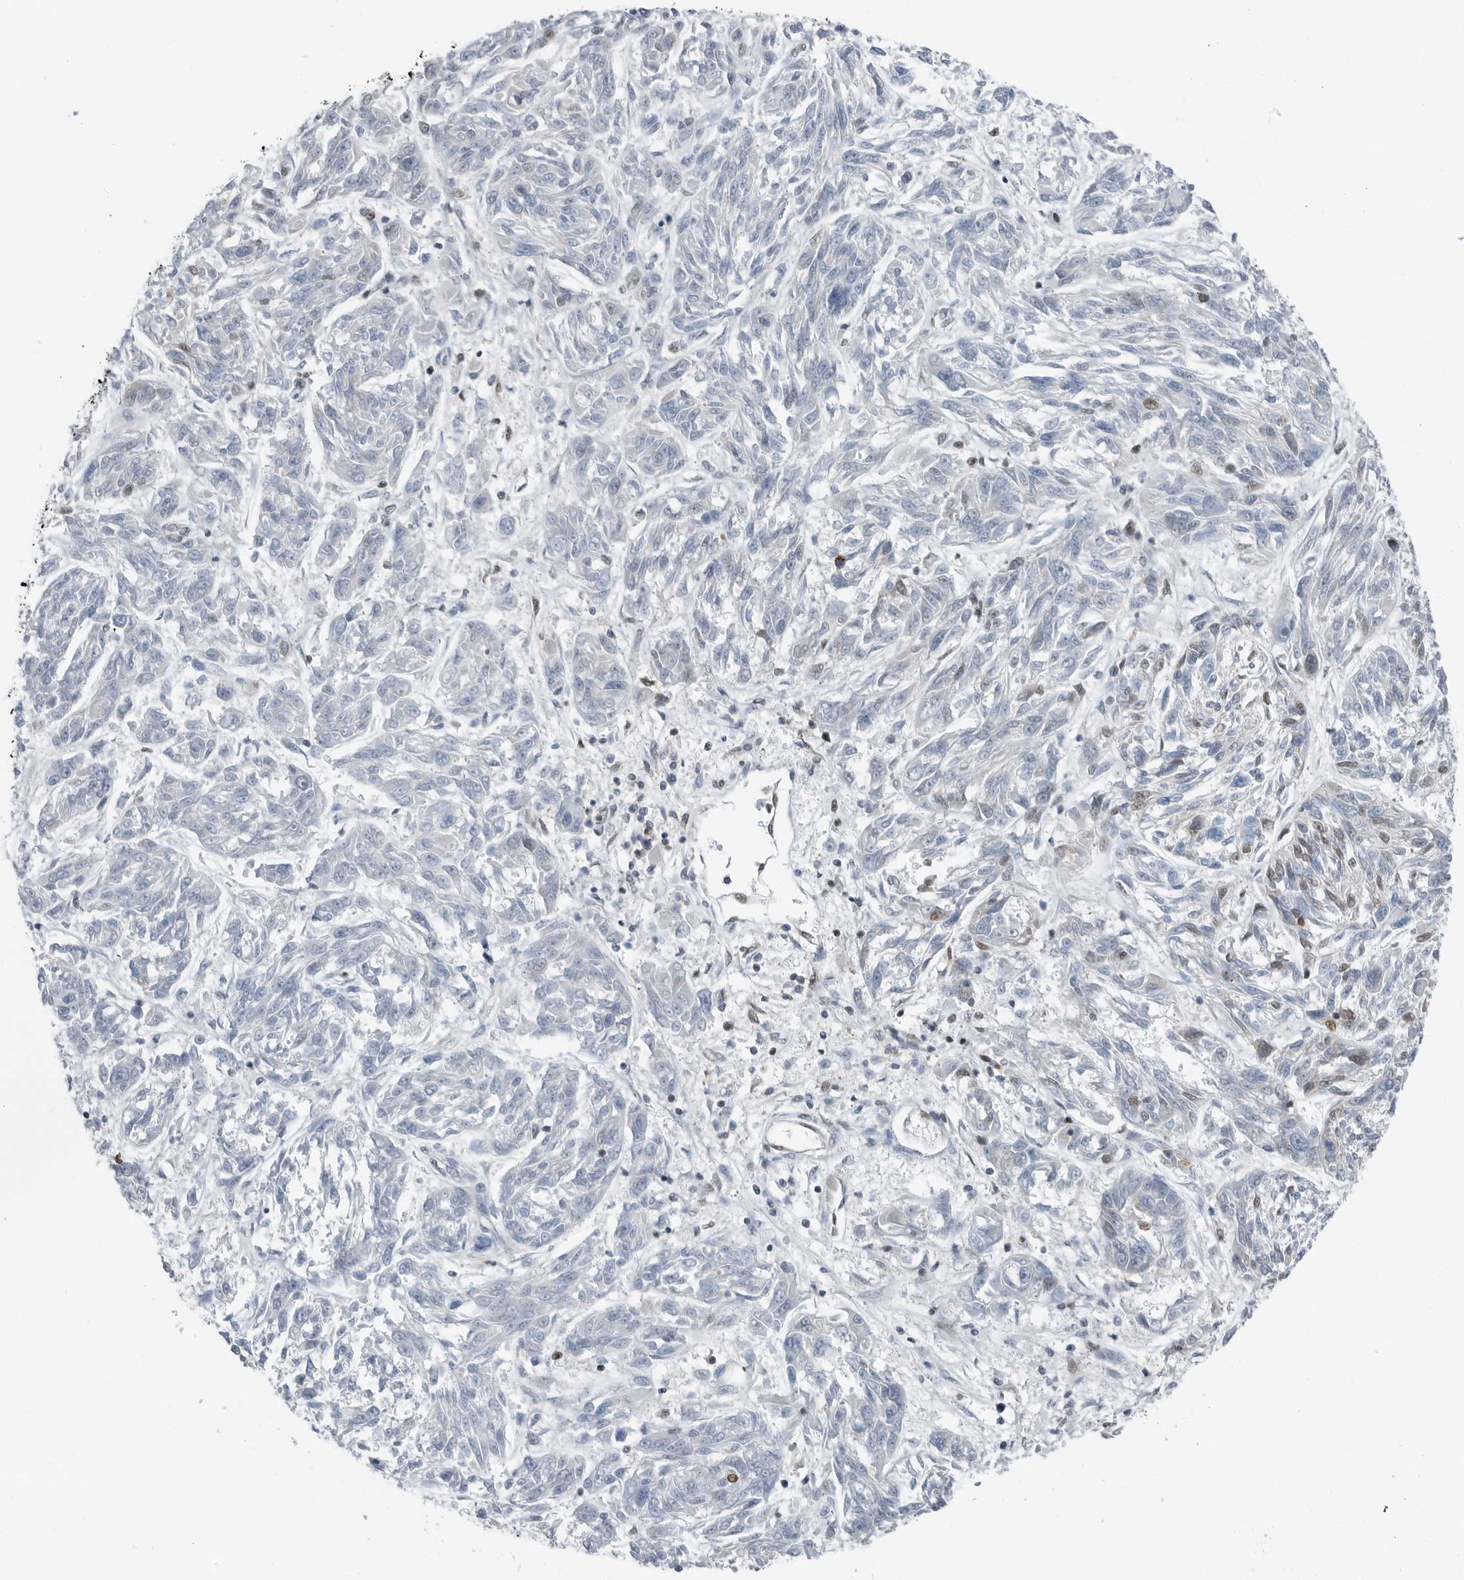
{"staining": {"intensity": "weak", "quantity": "<25%", "location": "nuclear"}, "tissue": "melanoma", "cell_type": "Tumor cells", "image_type": "cancer", "snomed": [{"axis": "morphology", "description": "Malignant melanoma, NOS"}, {"axis": "topography", "description": "Skin"}], "caption": "Protein analysis of malignant melanoma demonstrates no significant positivity in tumor cells. (DAB (3,3'-diaminobenzidine) immunohistochemistry (IHC), high magnification).", "gene": "BLZF1", "patient": {"sex": "male", "age": 53}}